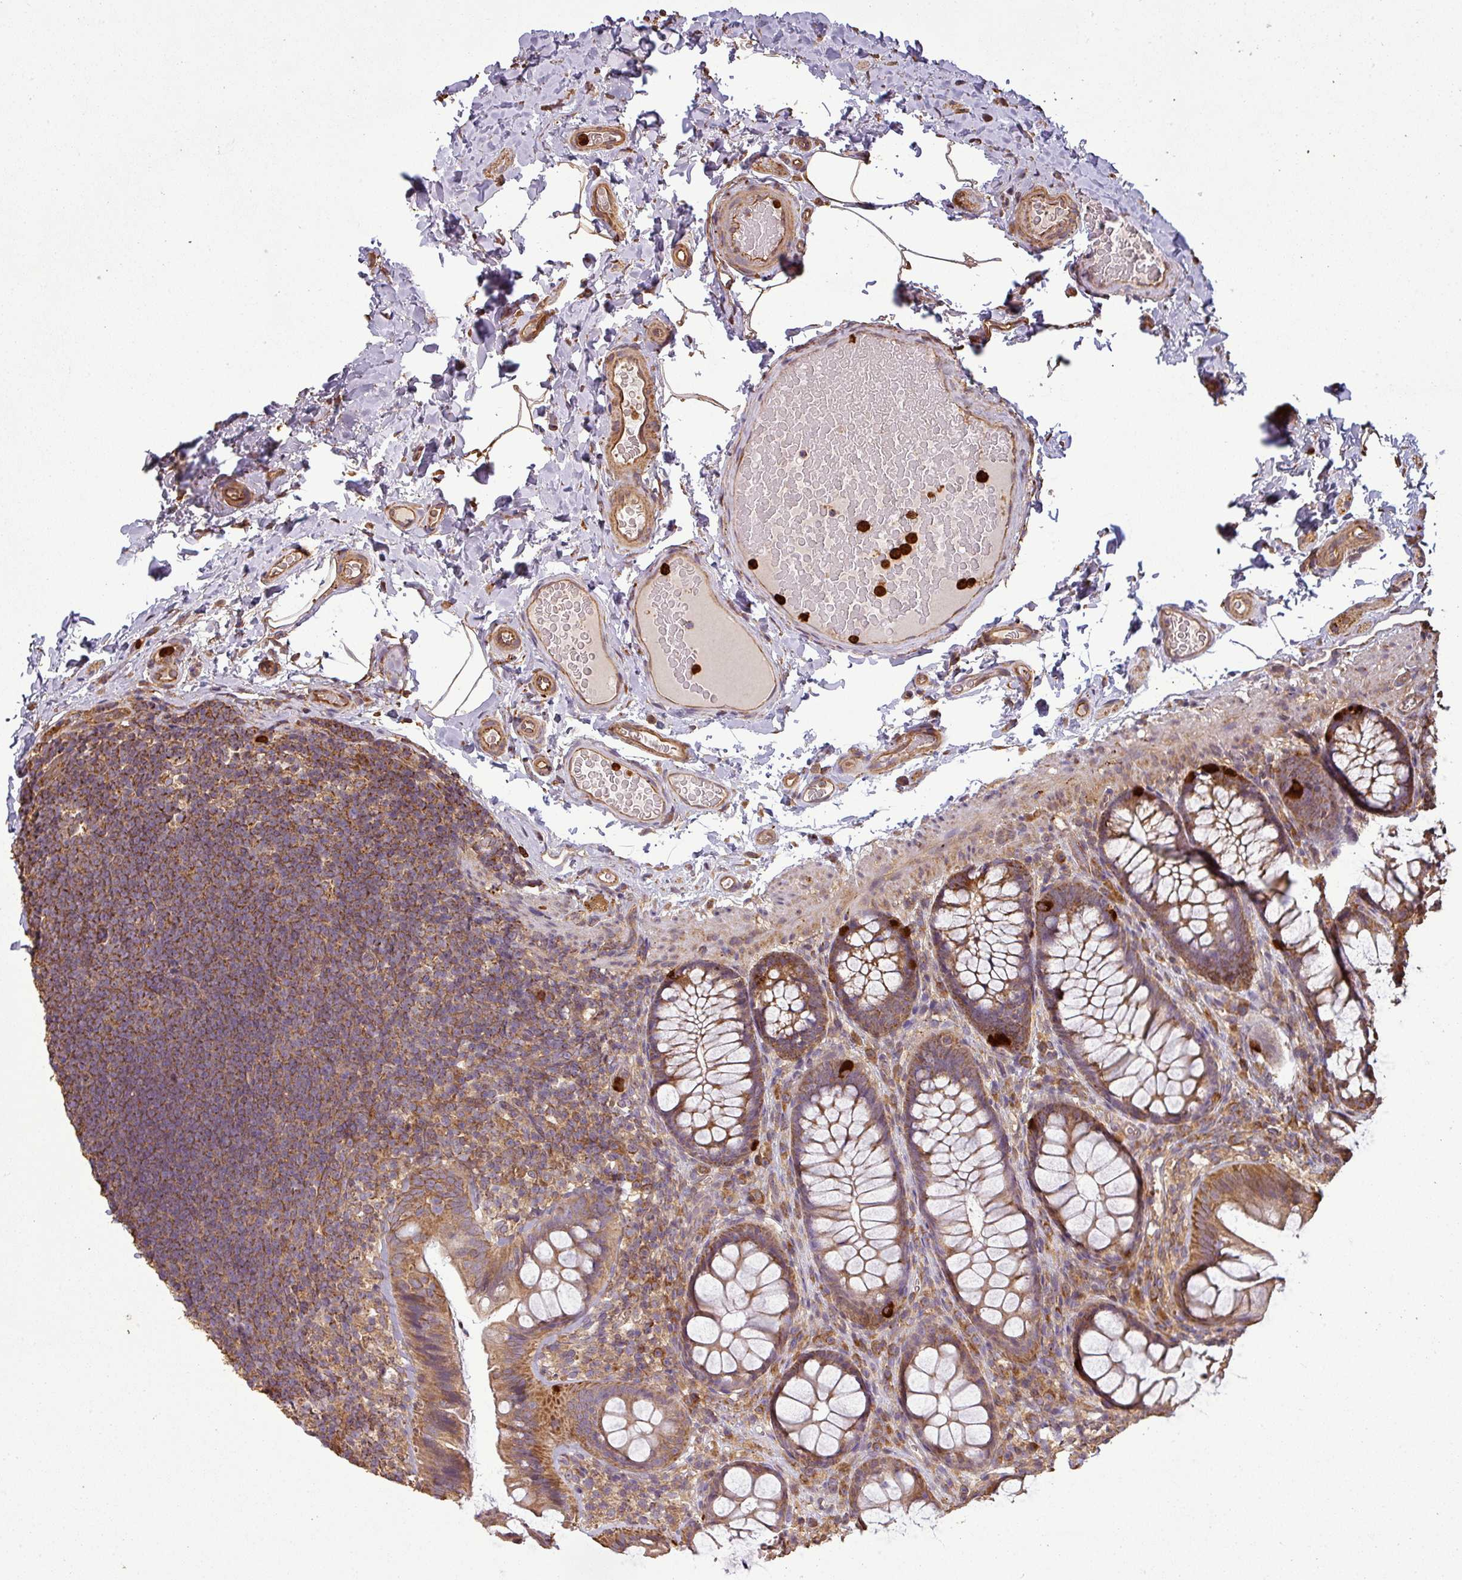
{"staining": {"intensity": "moderate", "quantity": ">75%", "location": "cytoplasmic/membranous"}, "tissue": "colon", "cell_type": "Endothelial cells", "image_type": "normal", "snomed": [{"axis": "morphology", "description": "Normal tissue, NOS"}, {"axis": "topography", "description": "Colon"}], "caption": "Normal colon displays moderate cytoplasmic/membranous positivity in approximately >75% of endothelial cells.", "gene": "PLEKHM1", "patient": {"sex": "male", "age": 46}}